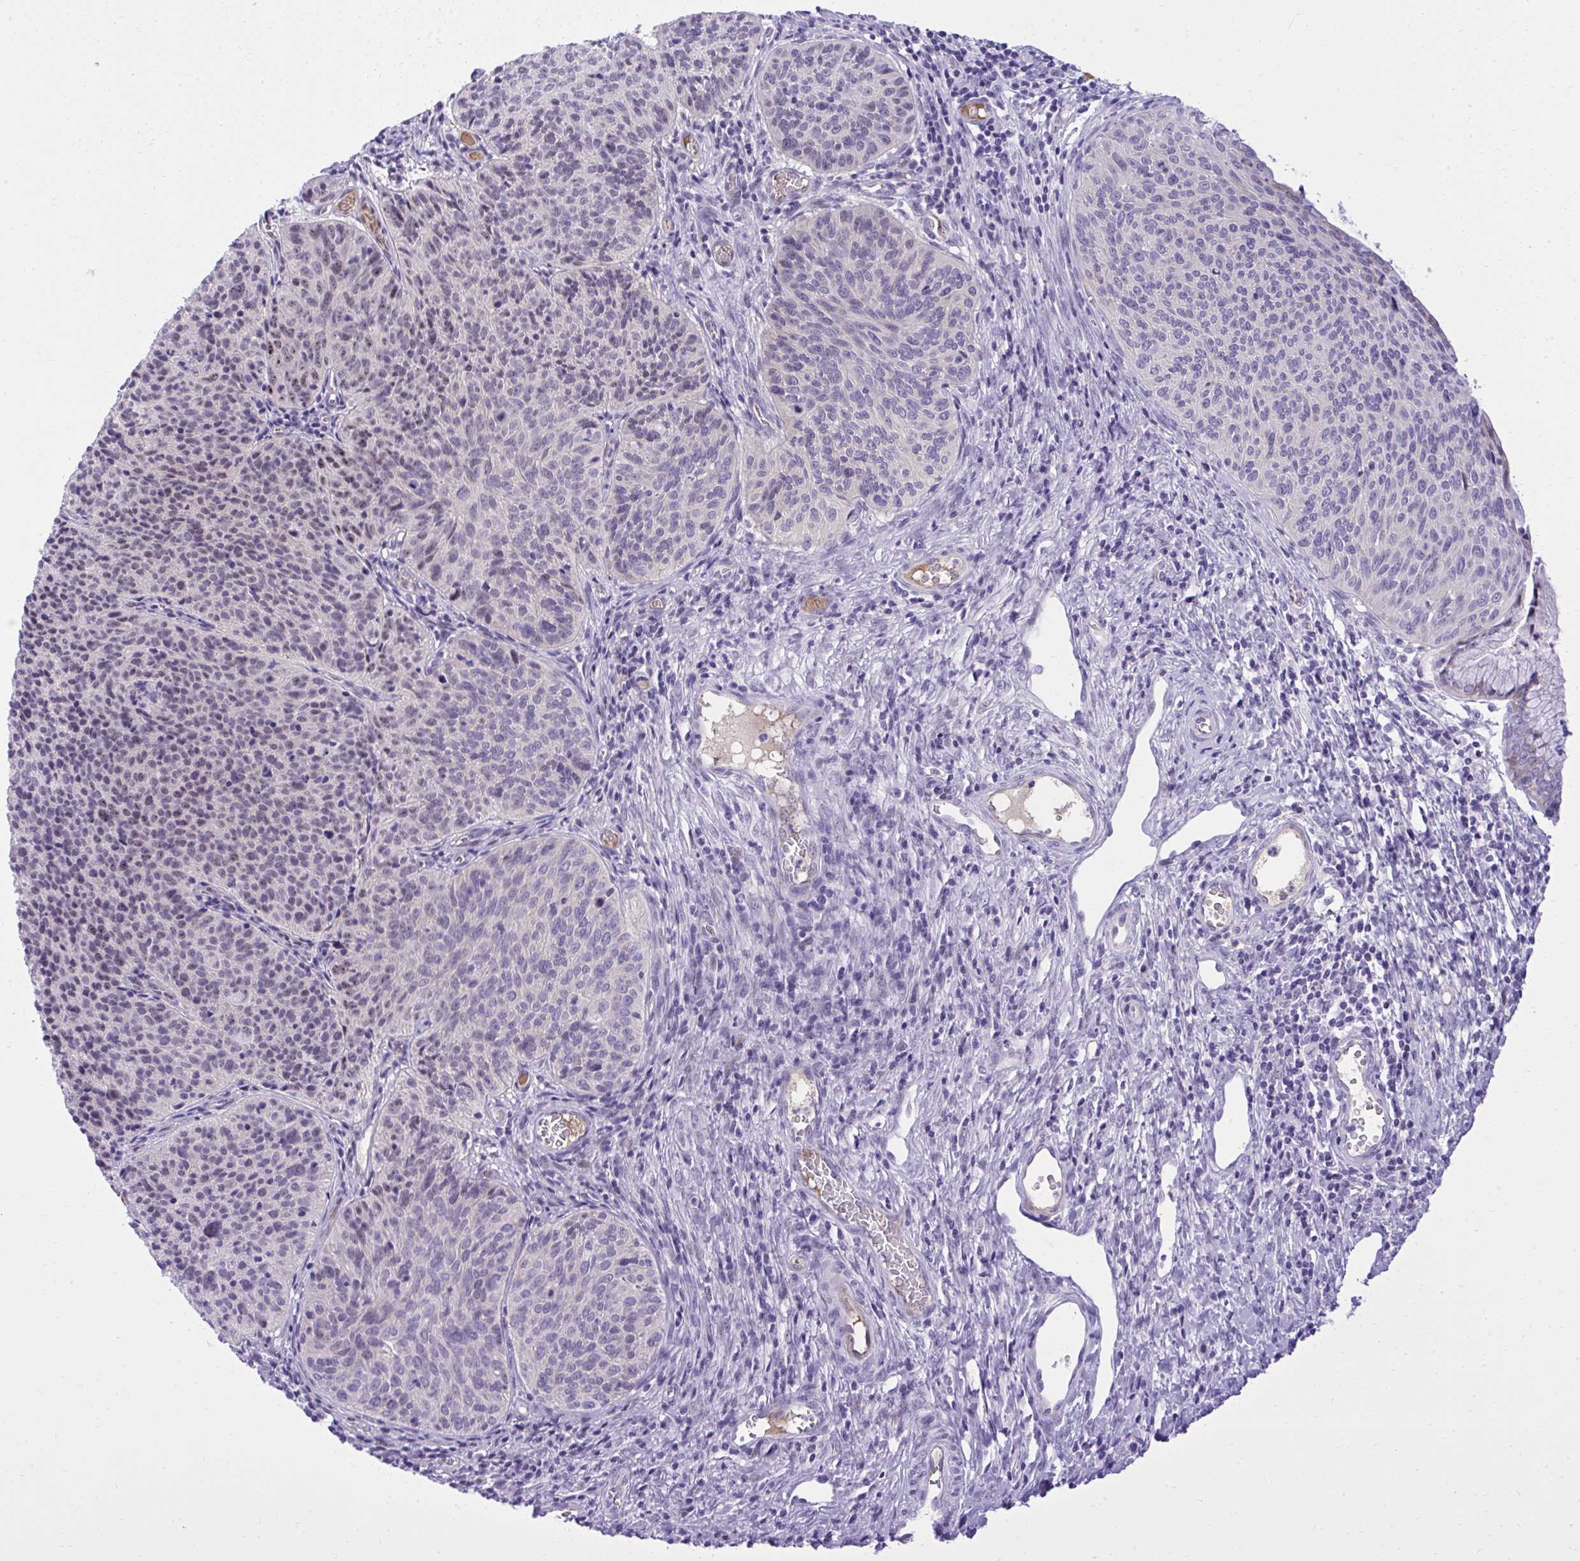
{"staining": {"intensity": "negative", "quantity": "none", "location": "none"}, "tissue": "cervical cancer", "cell_type": "Tumor cells", "image_type": "cancer", "snomed": [{"axis": "morphology", "description": "Squamous cell carcinoma, NOS"}, {"axis": "topography", "description": "Cervix"}], "caption": "Tumor cells show no significant protein staining in cervical squamous cell carcinoma.", "gene": "PITPNM3", "patient": {"sex": "female", "age": 49}}